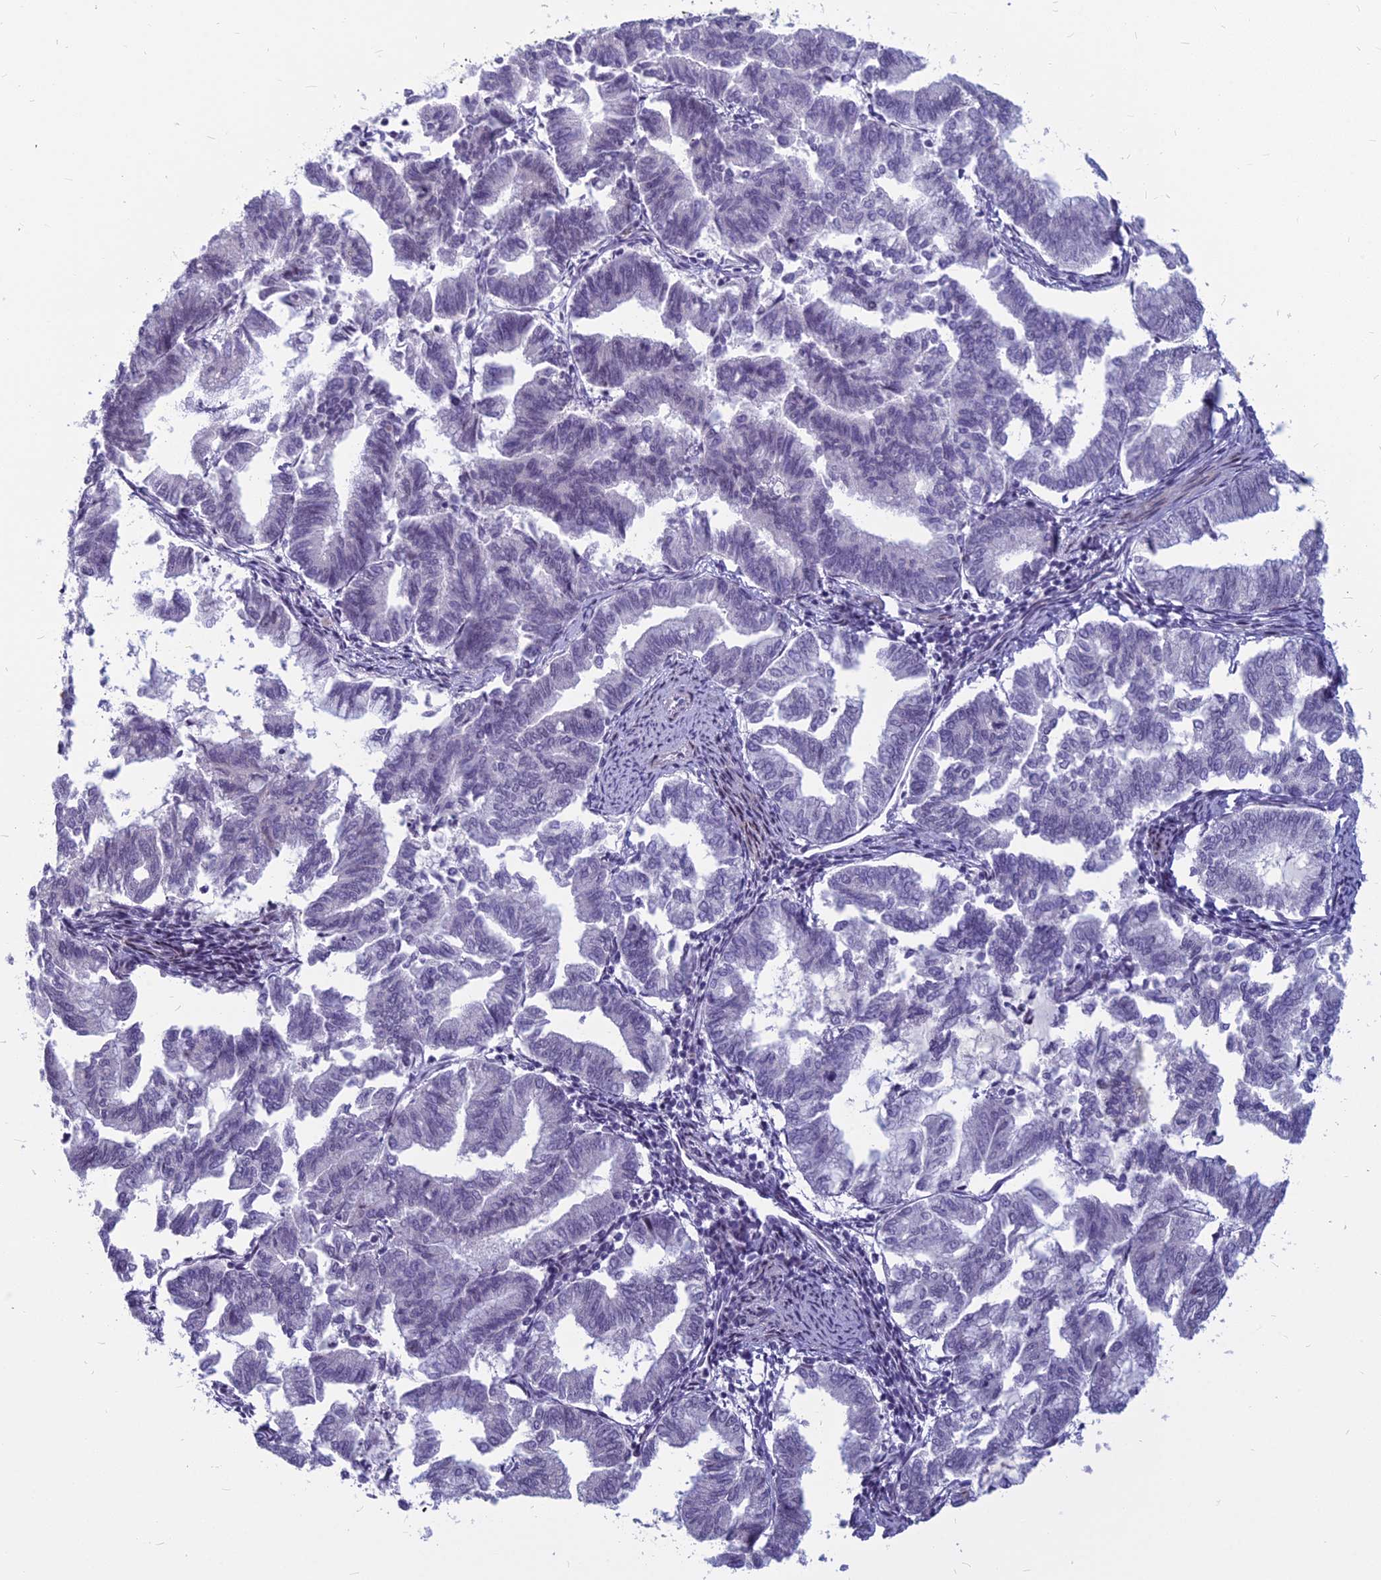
{"staining": {"intensity": "negative", "quantity": "none", "location": "none"}, "tissue": "endometrial cancer", "cell_type": "Tumor cells", "image_type": "cancer", "snomed": [{"axis": "morphology", "description": "Adenocarcinoma, NOS"}, {"axis": "topography", "description": "Endometrium"}], "caption": "The IHC image has no significant expression in tumor cells of endometrial cancer (adenocarcinoma) tissue.", "gene": "MYBPC2", "patient": {"sex": "female", "age": 79}}